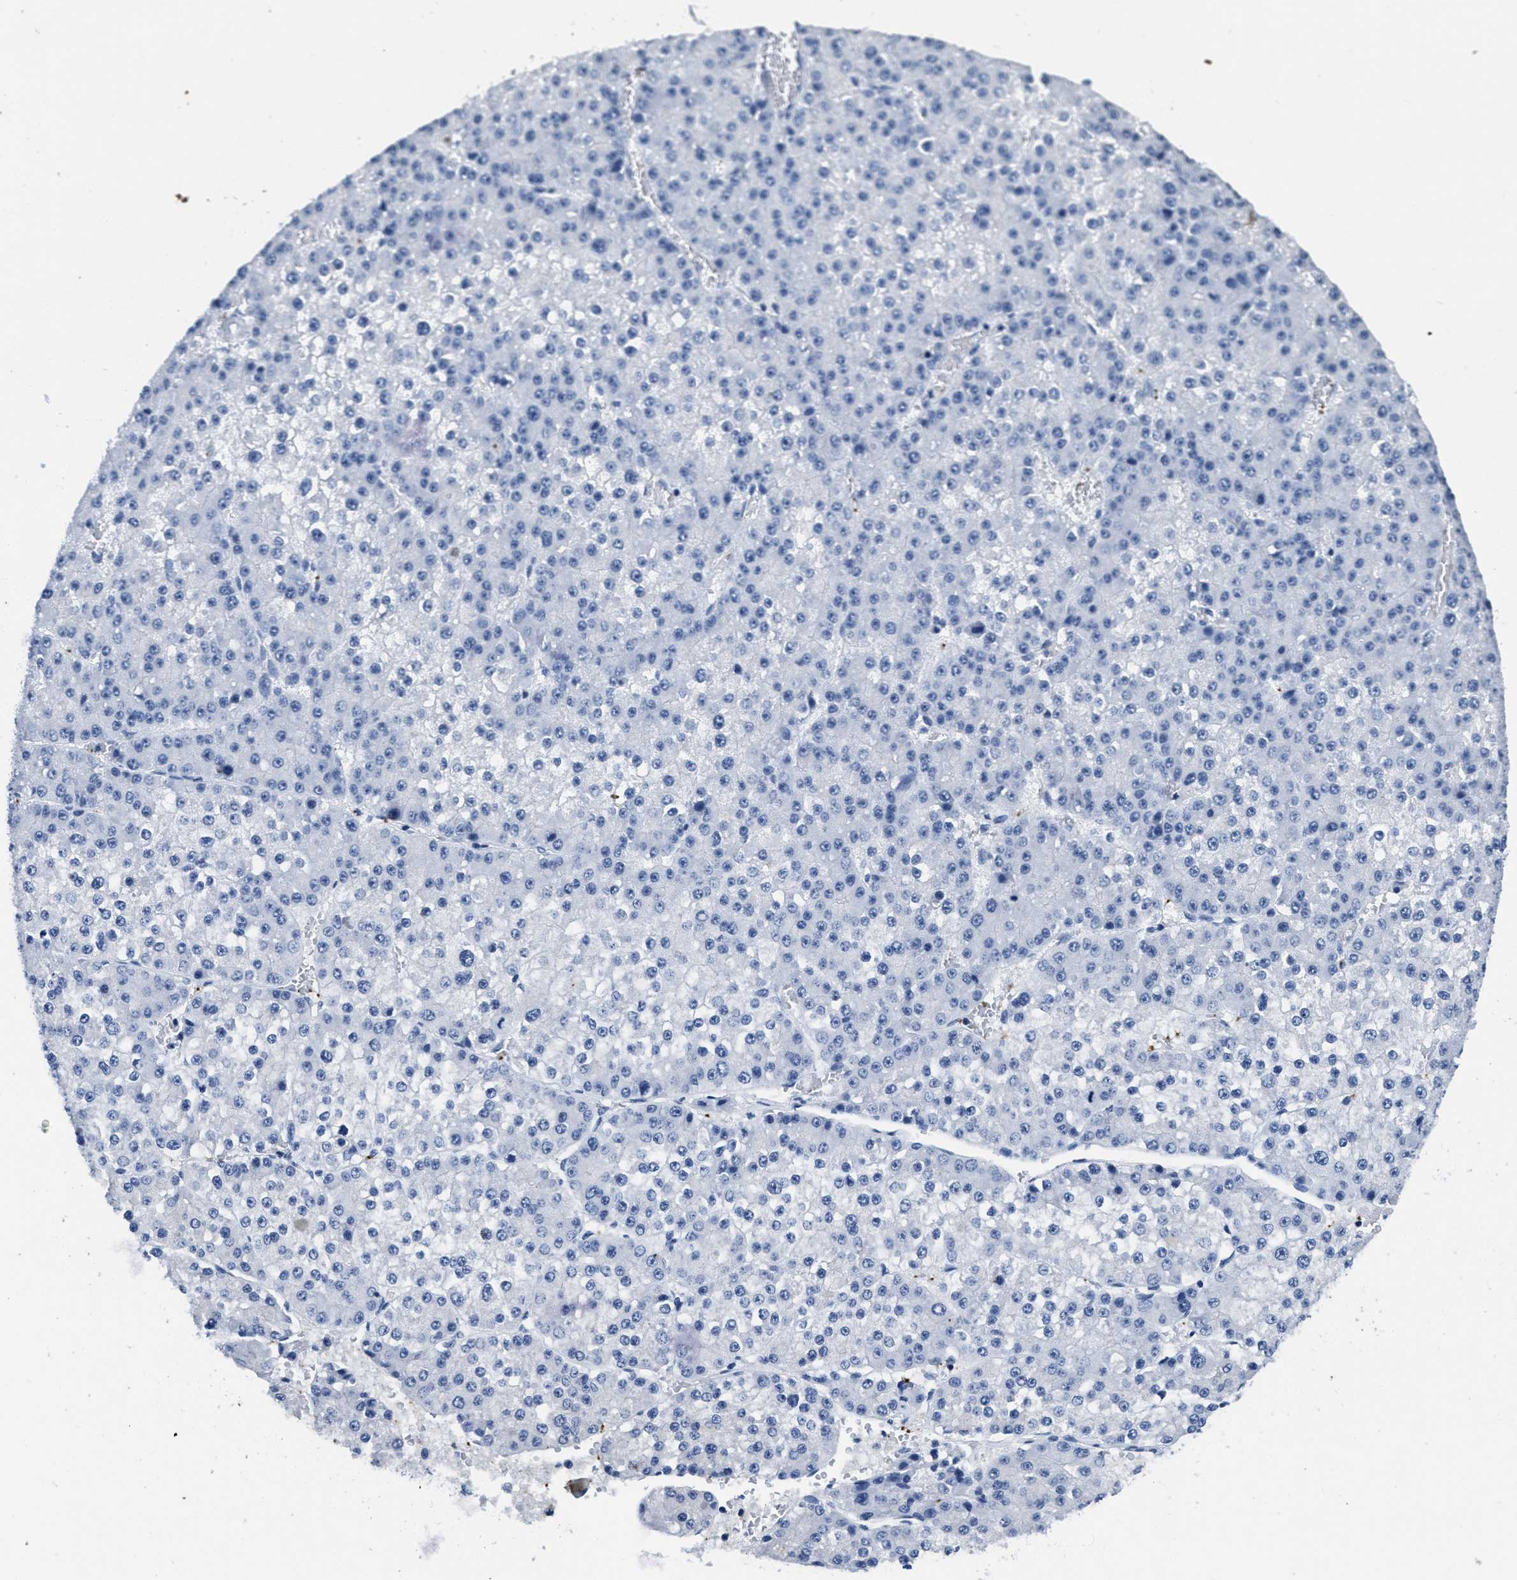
{"staining": {"intensity": "negative", "quantity": "none", "location": "none"}, "tissue": "liver cancer", "cell_type": "Tumor cells", "image_type": "cancer", "snomed": [{"axis": "morphology", "description": "Carcinoma, Hepatocellular, NOS"}, {"axis": "topography", "description": "Liver"}], "caption": "Liver hepatocellular carcinoma stained for a protein using immunohistochemistry exhibits no positivity tumor cells.", "gene": "ITGA2B", "patient": {"sex": "female", "age": 73}}